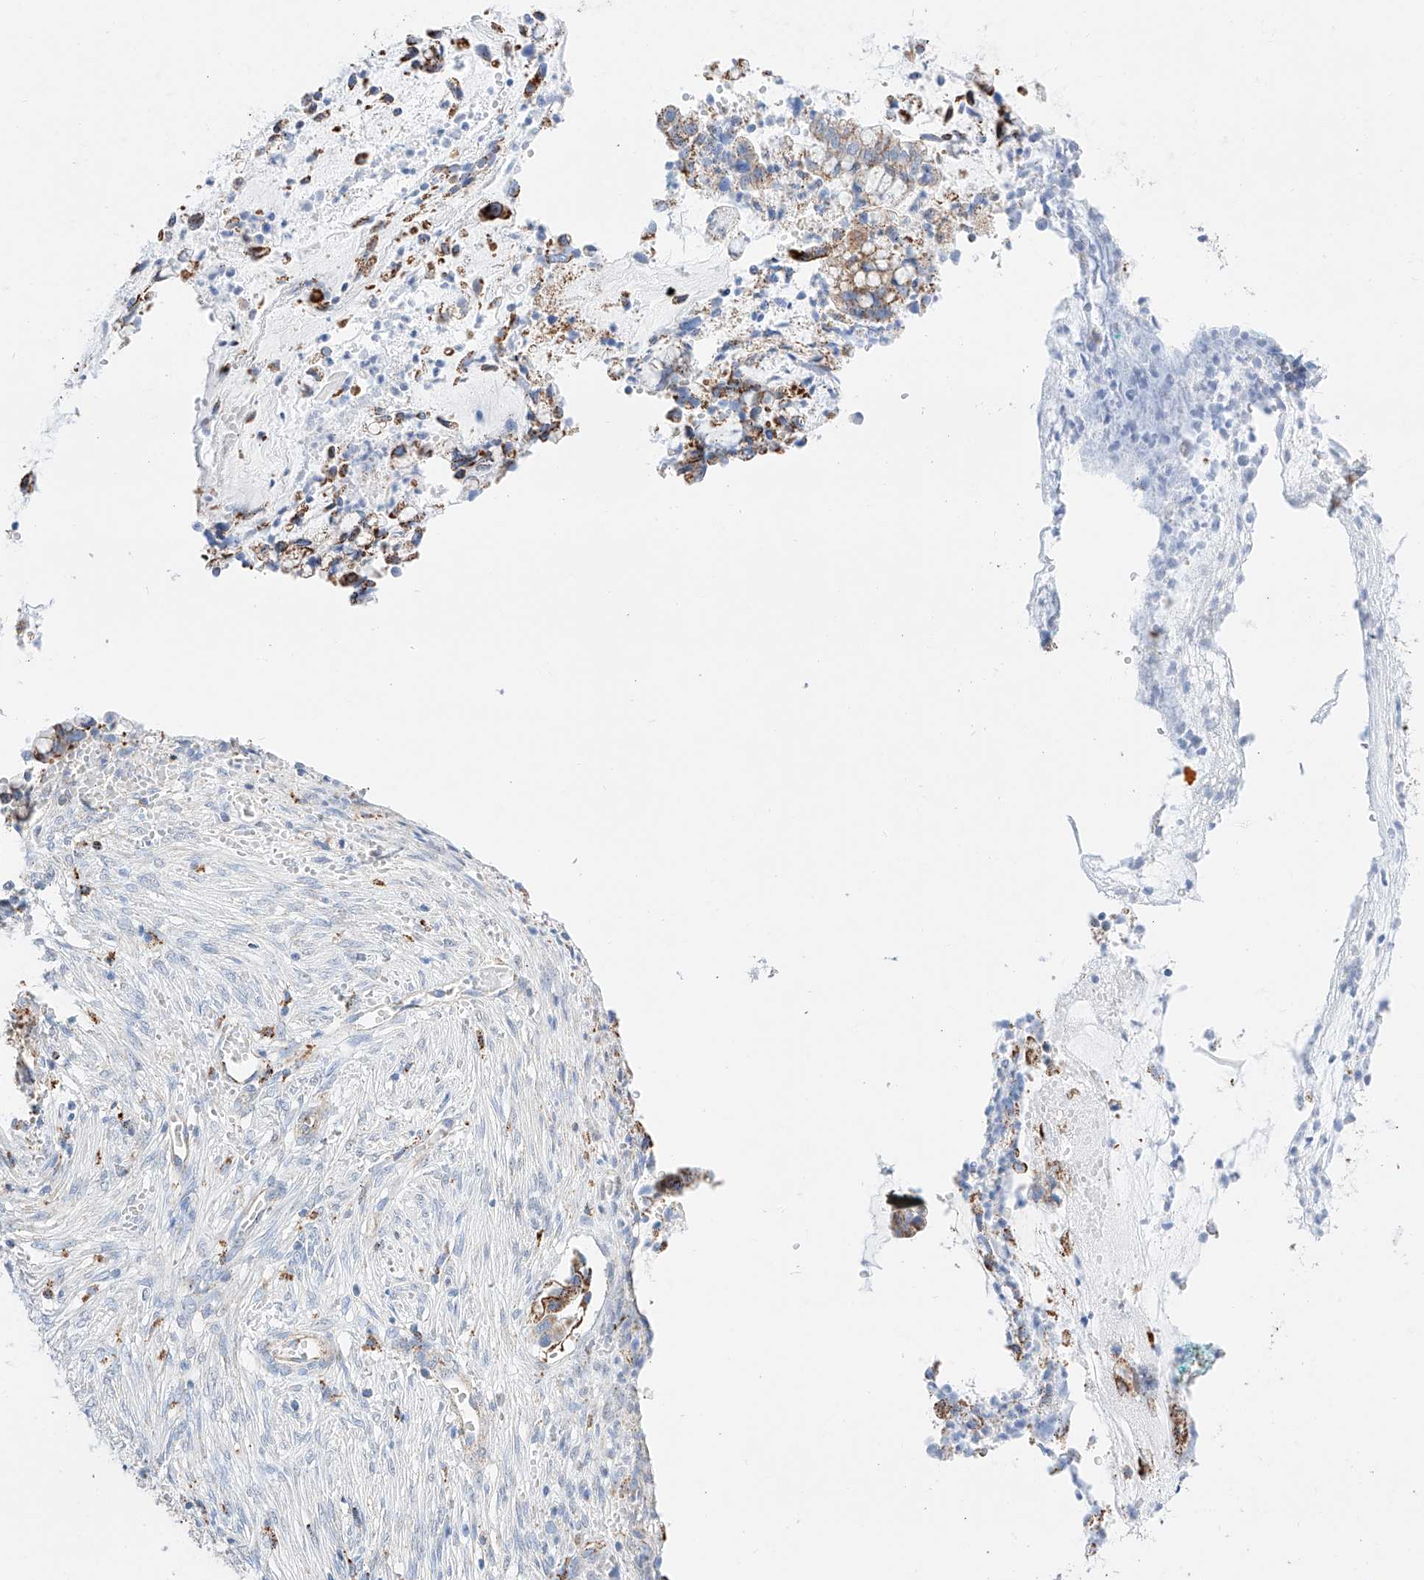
{"staining": {"intensity": "moderate", "quantity": ">75%", "location": "cytoplasmic/membranous"}, "tissue": "cervical cancer", "cell_type": "Tumor cells", "image_type": "cancer", "snomed": [{"axis": "morphology", "description": "Adenocarcinoma, NOS"}, {"axis": "topography", "description": "Cervix"}], "caption": "Moderate cytoplasmic/membranous positivity is present in approximately >75% of tumor cells in adenocarcinoma (cervical).", "gene": "C6orf62", "patient": {"sex": "female", "age": 44}}